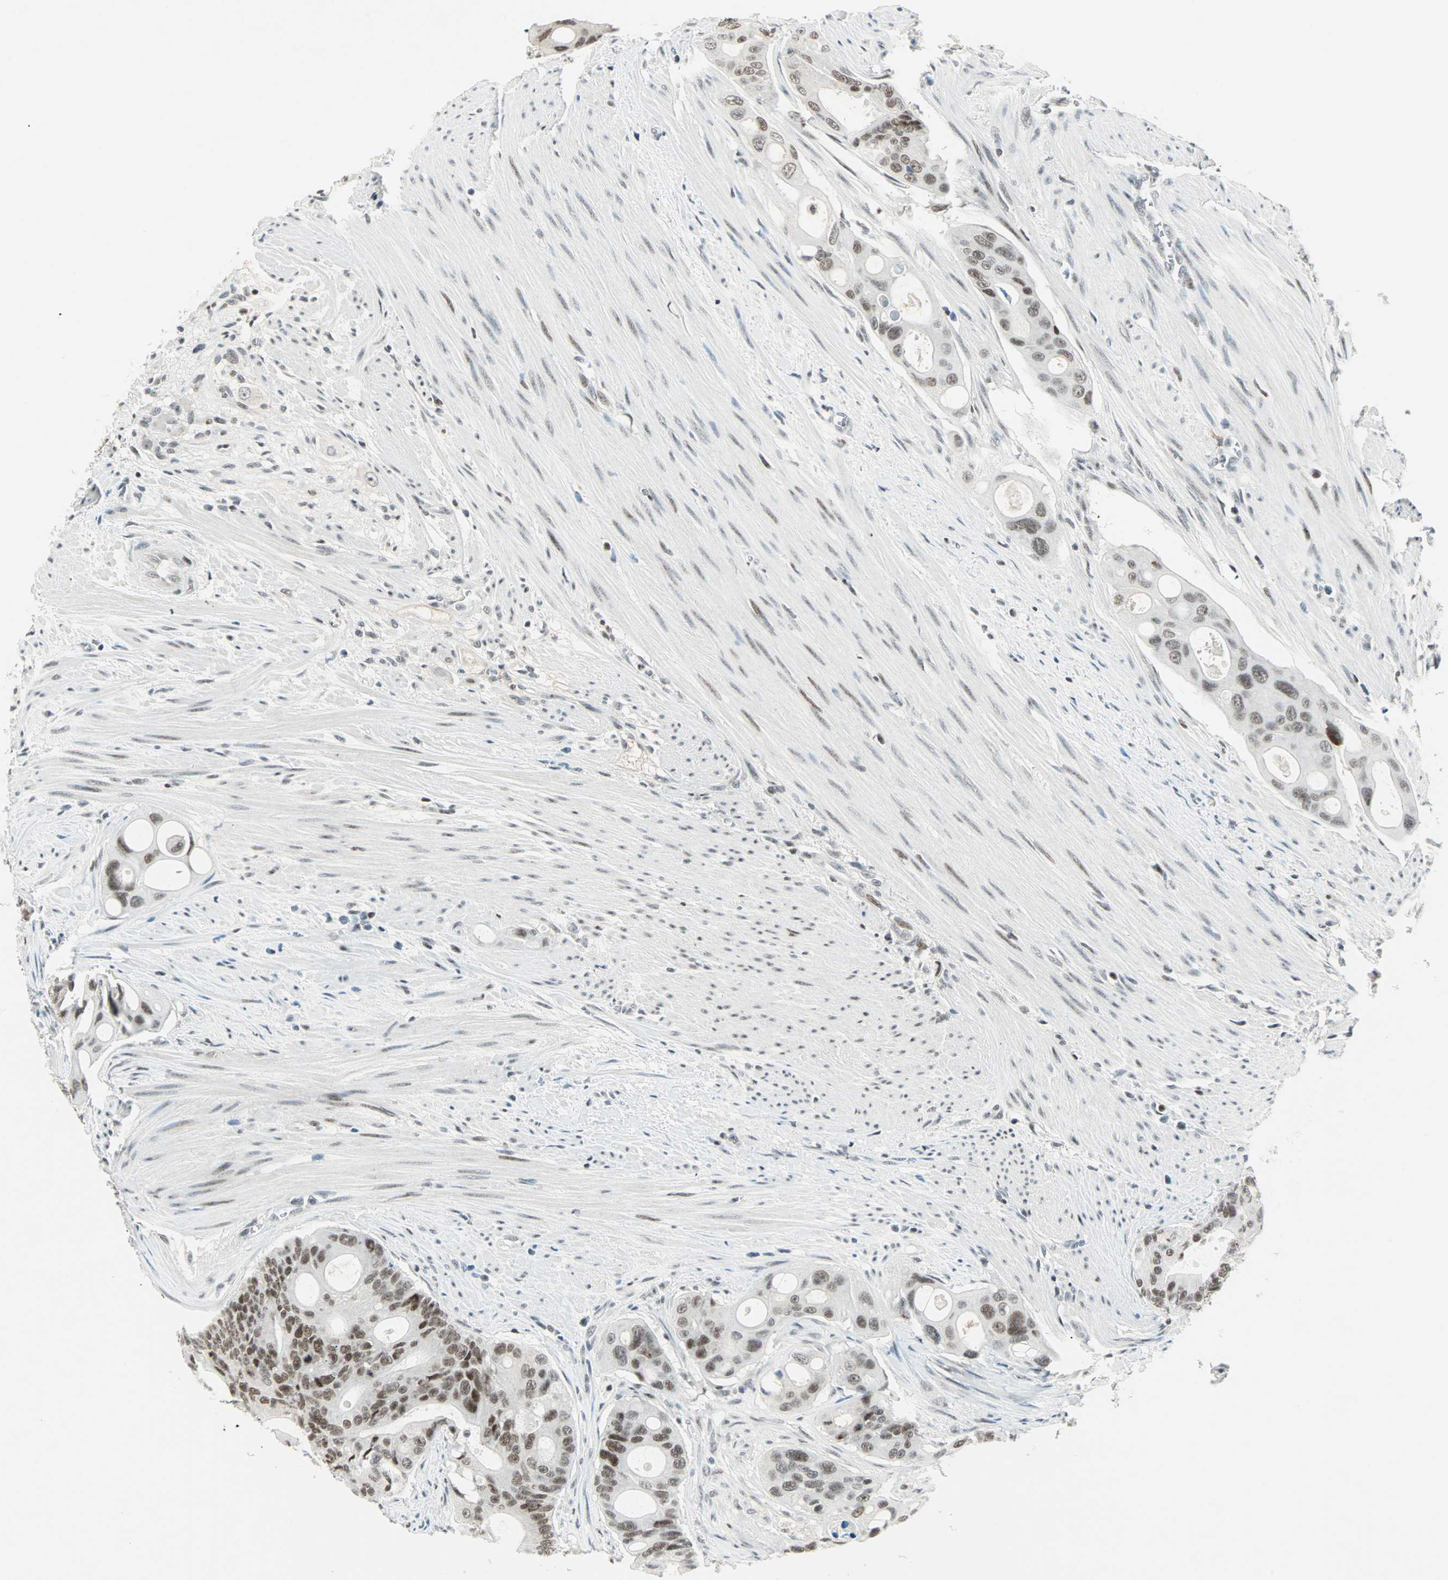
{"staining": {"intensity": "strong", "quantity": ">75%", "location": "nuclear"}, "tissue": "colorectal cancer", "cell_type": "Tumor cells", "image_type": "cancer", "snomed": [{"axis": "morphology", "description": "Adenocarcinoma, NOS"}, {"axis": "topography", "description": "Colon"}], "caption": "Colorectal cancer (adenocarcinoma) stained for a protein (brown) shows strong nuclear positive positivity in about >75% of tumor cells.", "gene": "SIN3A", "patient": {"sex": "female", "age": 57}}